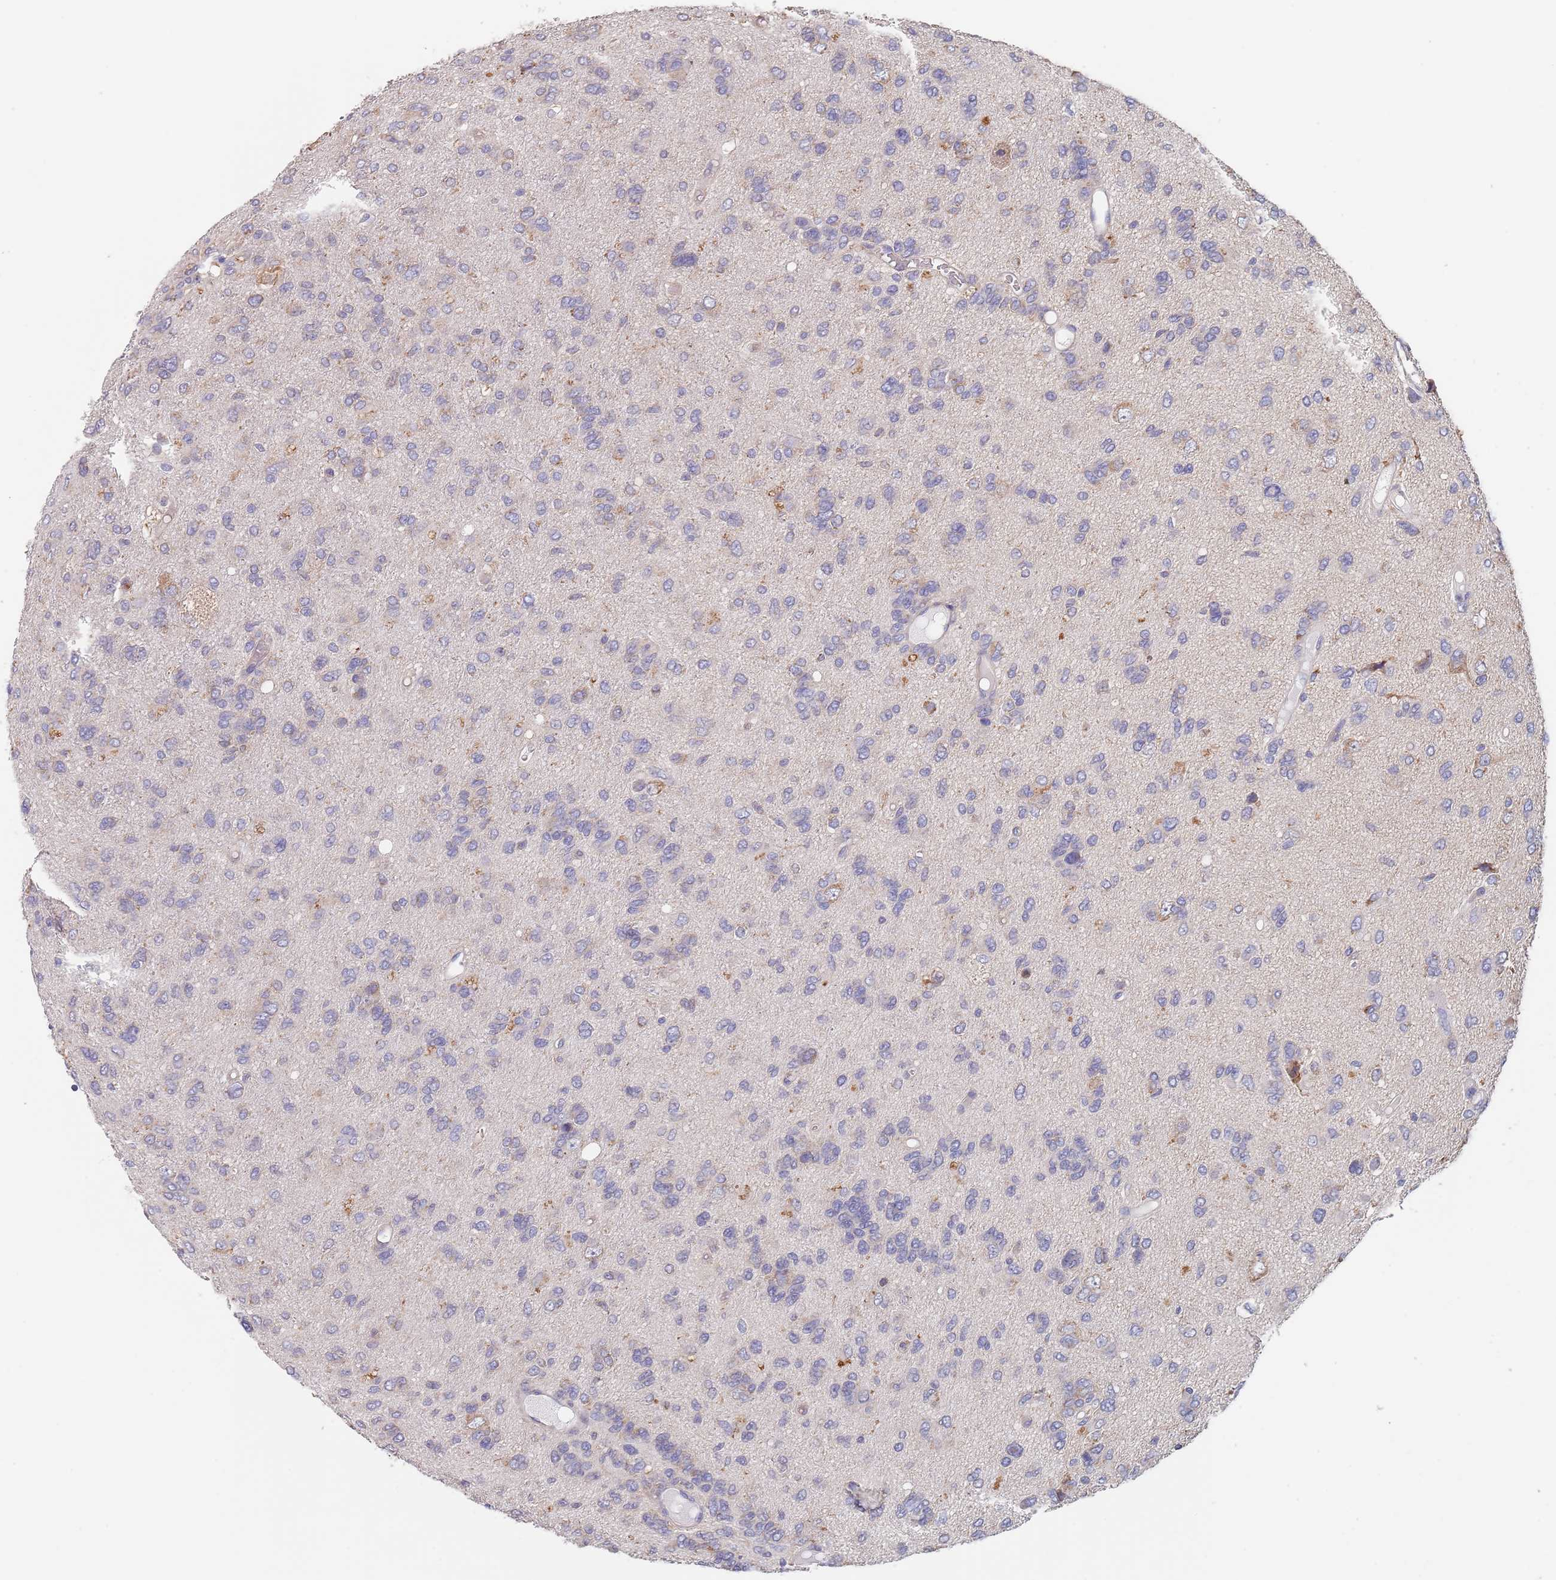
{"staining": {"intensity": "negative", "quantity": "none", "location": "none"}, "tissue": "glioma", "cell_type": "Tumor cells", "image_type": "cancer", "snomed": [{"axis": "morphology", "description": "Glioma, malignant, High grade"}, {"axis": "topography", "description": "Brain"}], "caption": "This is an immunohistochemistry micrograph of glioma. There is no expression in tumor cells.", "gene": "DCUN1D3", "patient": {"sex": "female", "age": 59}}